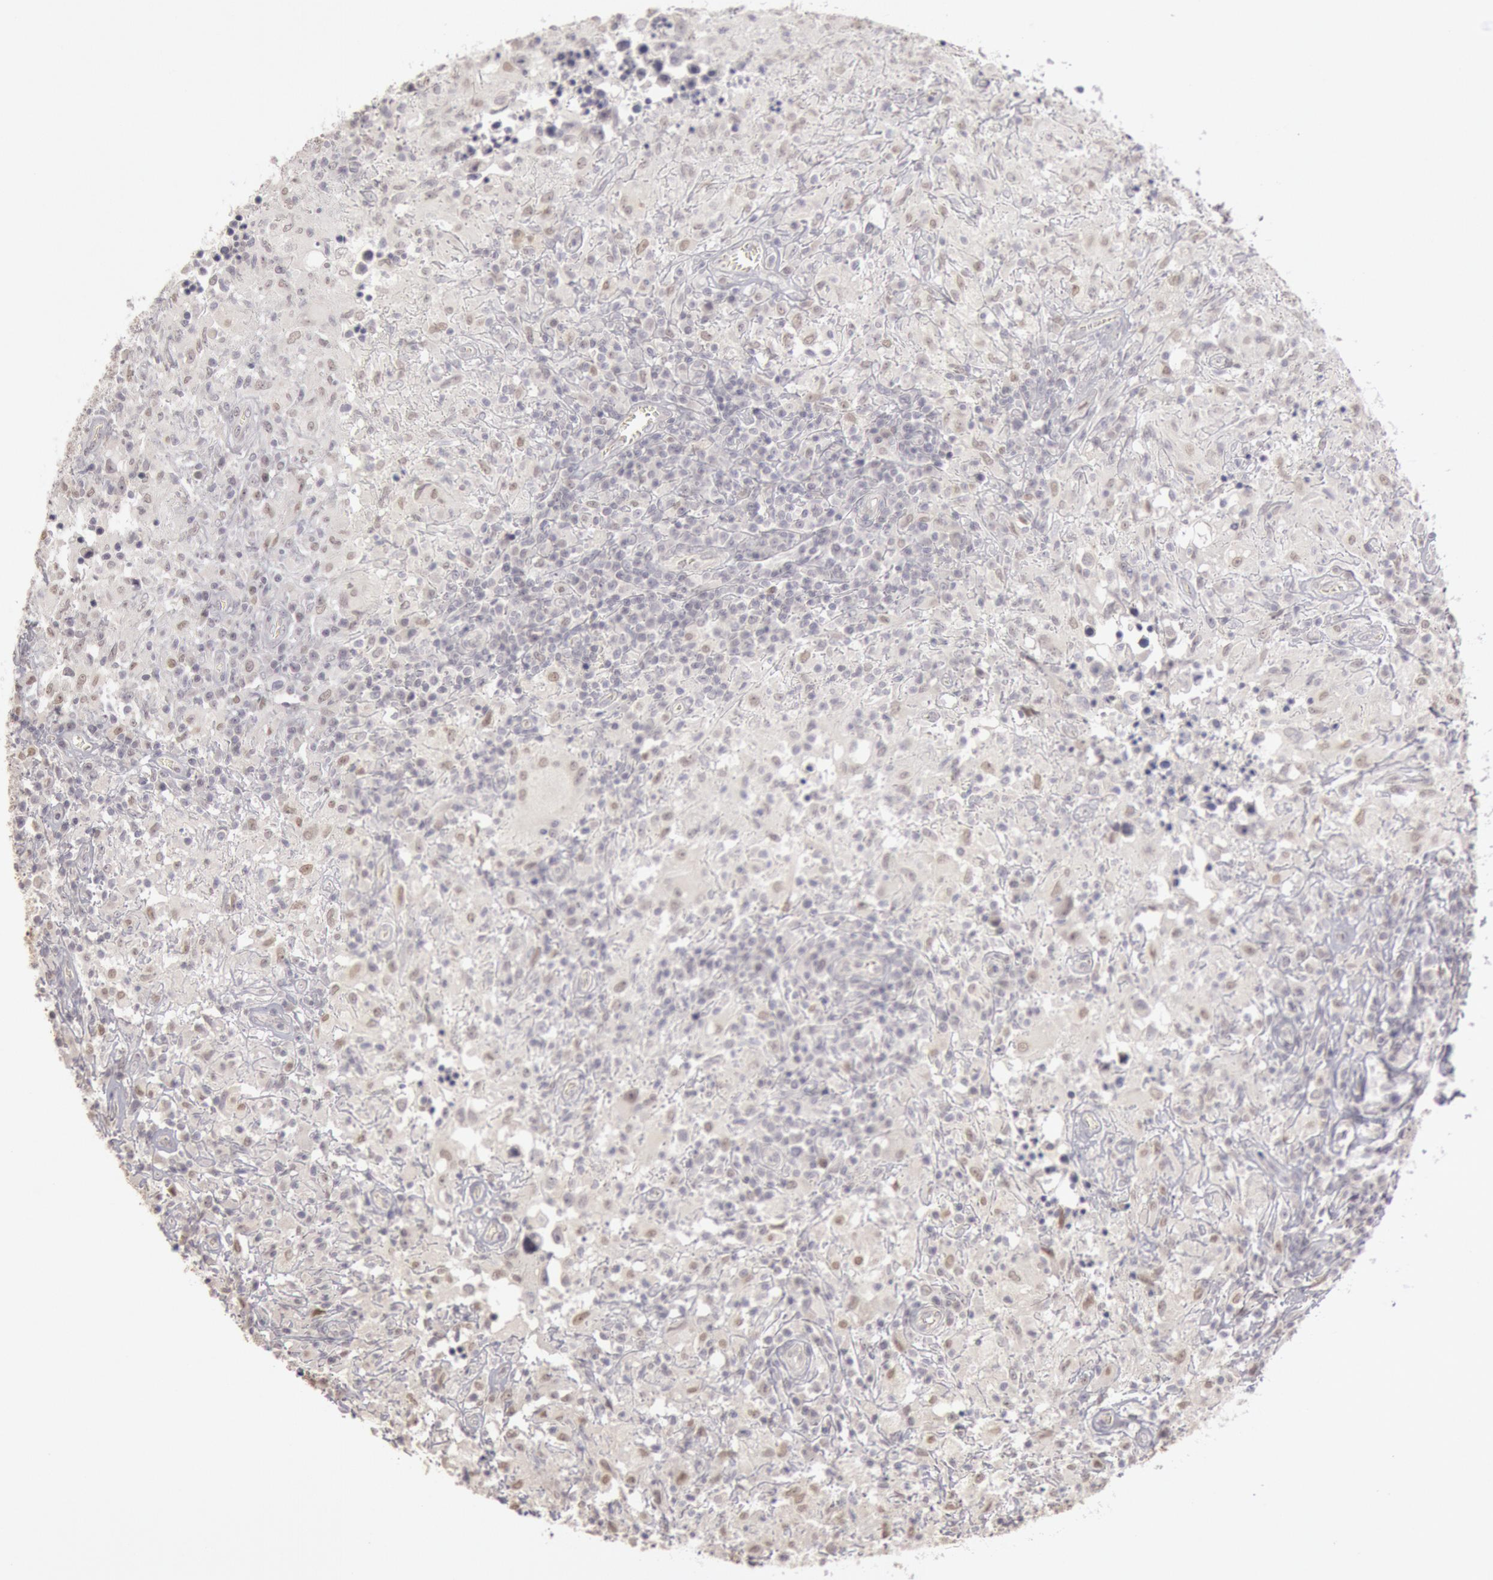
{"staining": {"intensity": "negative", "quantity": "none", "location": "none"}, "tissue": "testis cancer", "cell_type": "Tumor cells", "image_type": "cancer", "snomed": [{"axis": "morphology", "description": "Seminoma, NOS"}, {"axis": "topography", "description": "Testis"}], "caption": "This is an immunohistochemistry (IHC) histopathology image of testis cancer. There is no staining in tumor cells.", "gene": "RIMBP3C", "patient": {"sex": "male", "age": 34}}